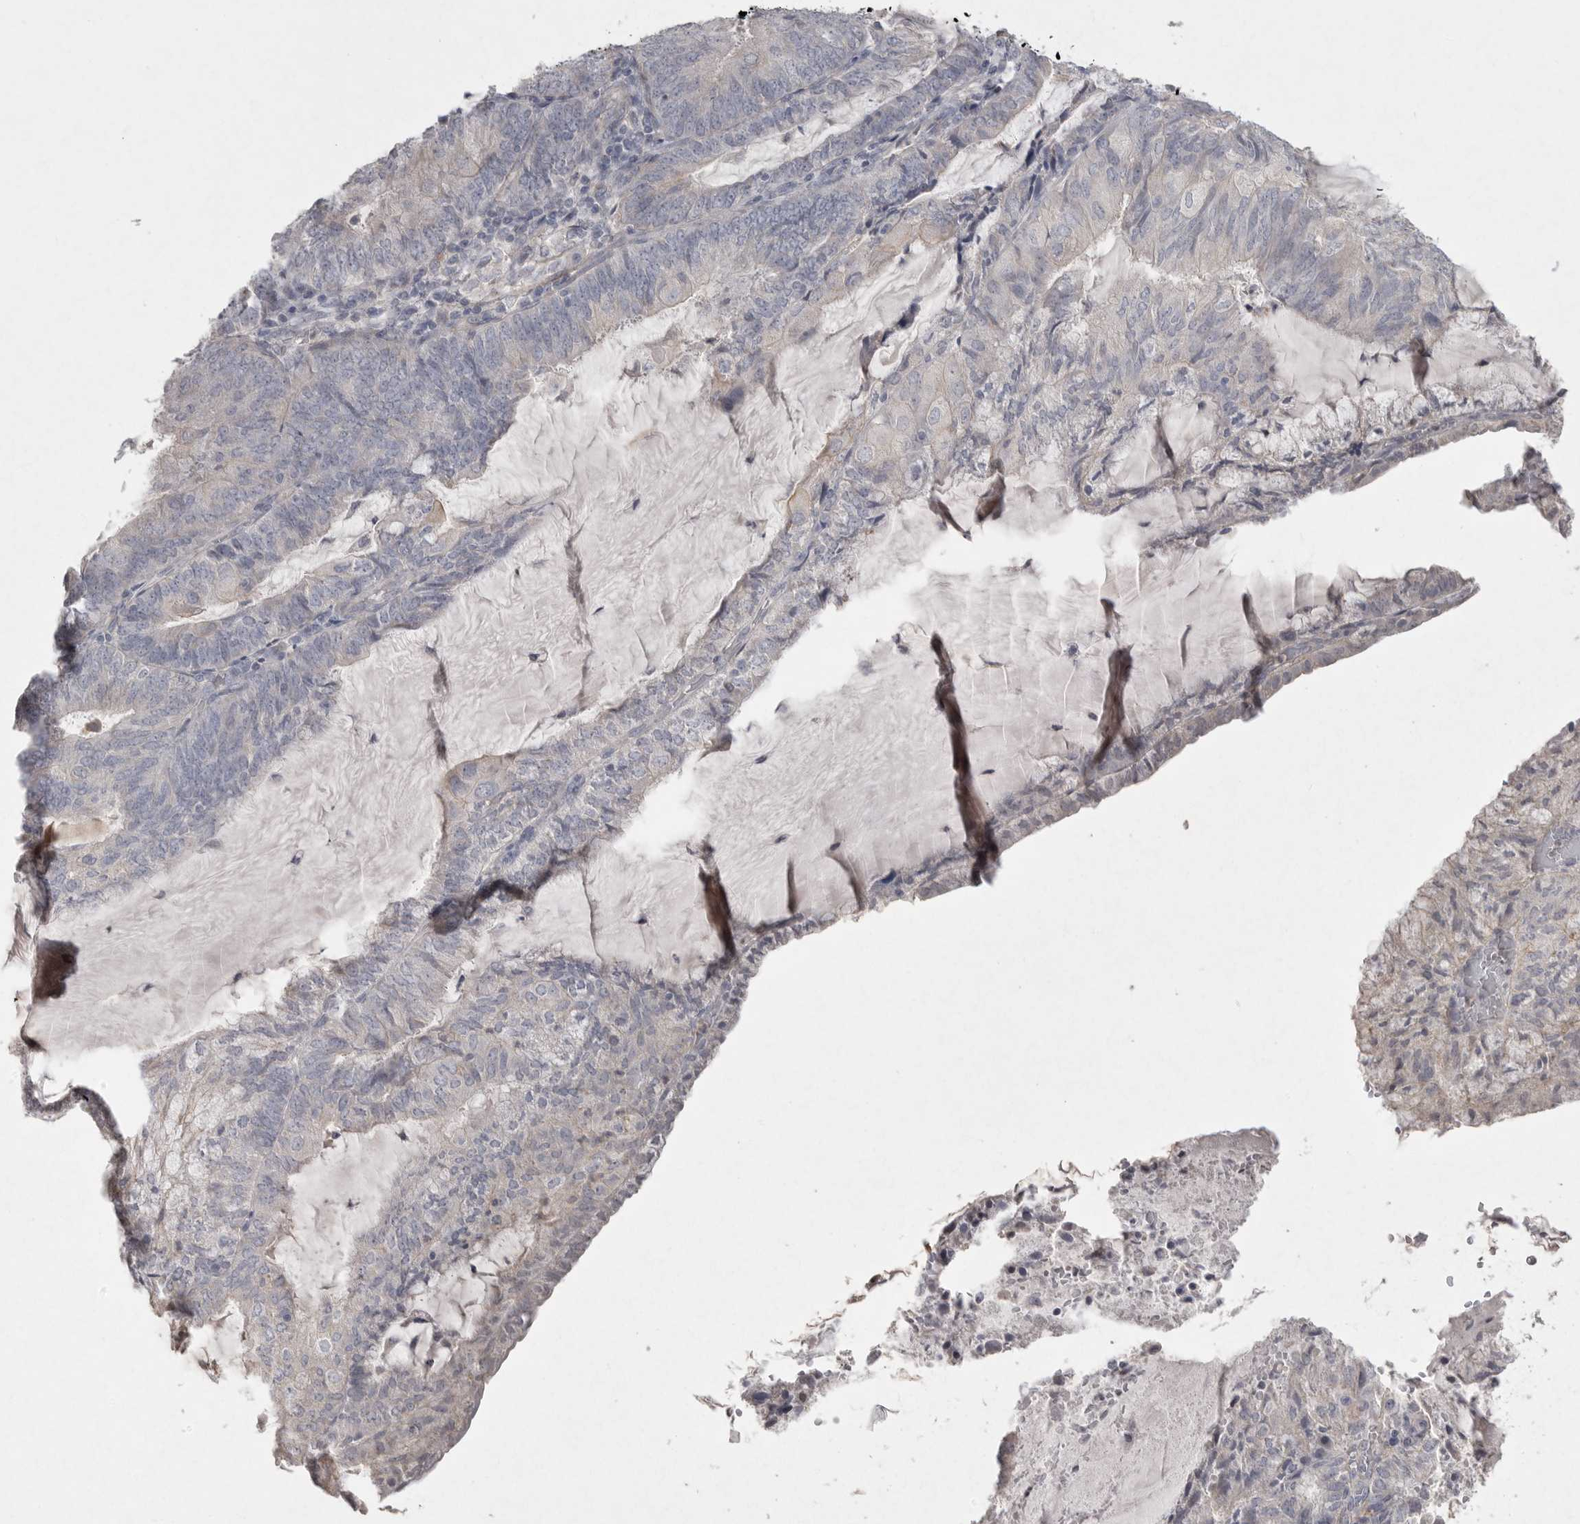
{"staining": {"intensity": "negative", "quantity": "none", "location": "none"}, "tissue": "endometrial cancer", "cell_type": "Tumor cells", "image_type": "cancer", "snomed": [{"axis": "morphology", "description": "Adenocarcinoma, NOS"}, {"axis": "topography", "description": "Endometrium"}], "caption": "The immunohistochemistry (IHC) micrograph has no significant positivity in tumor cells of endometrial adenocarcinoma tissue.", "gene": "VANGL2", "patient": {"sex": "female", "age": 81}}